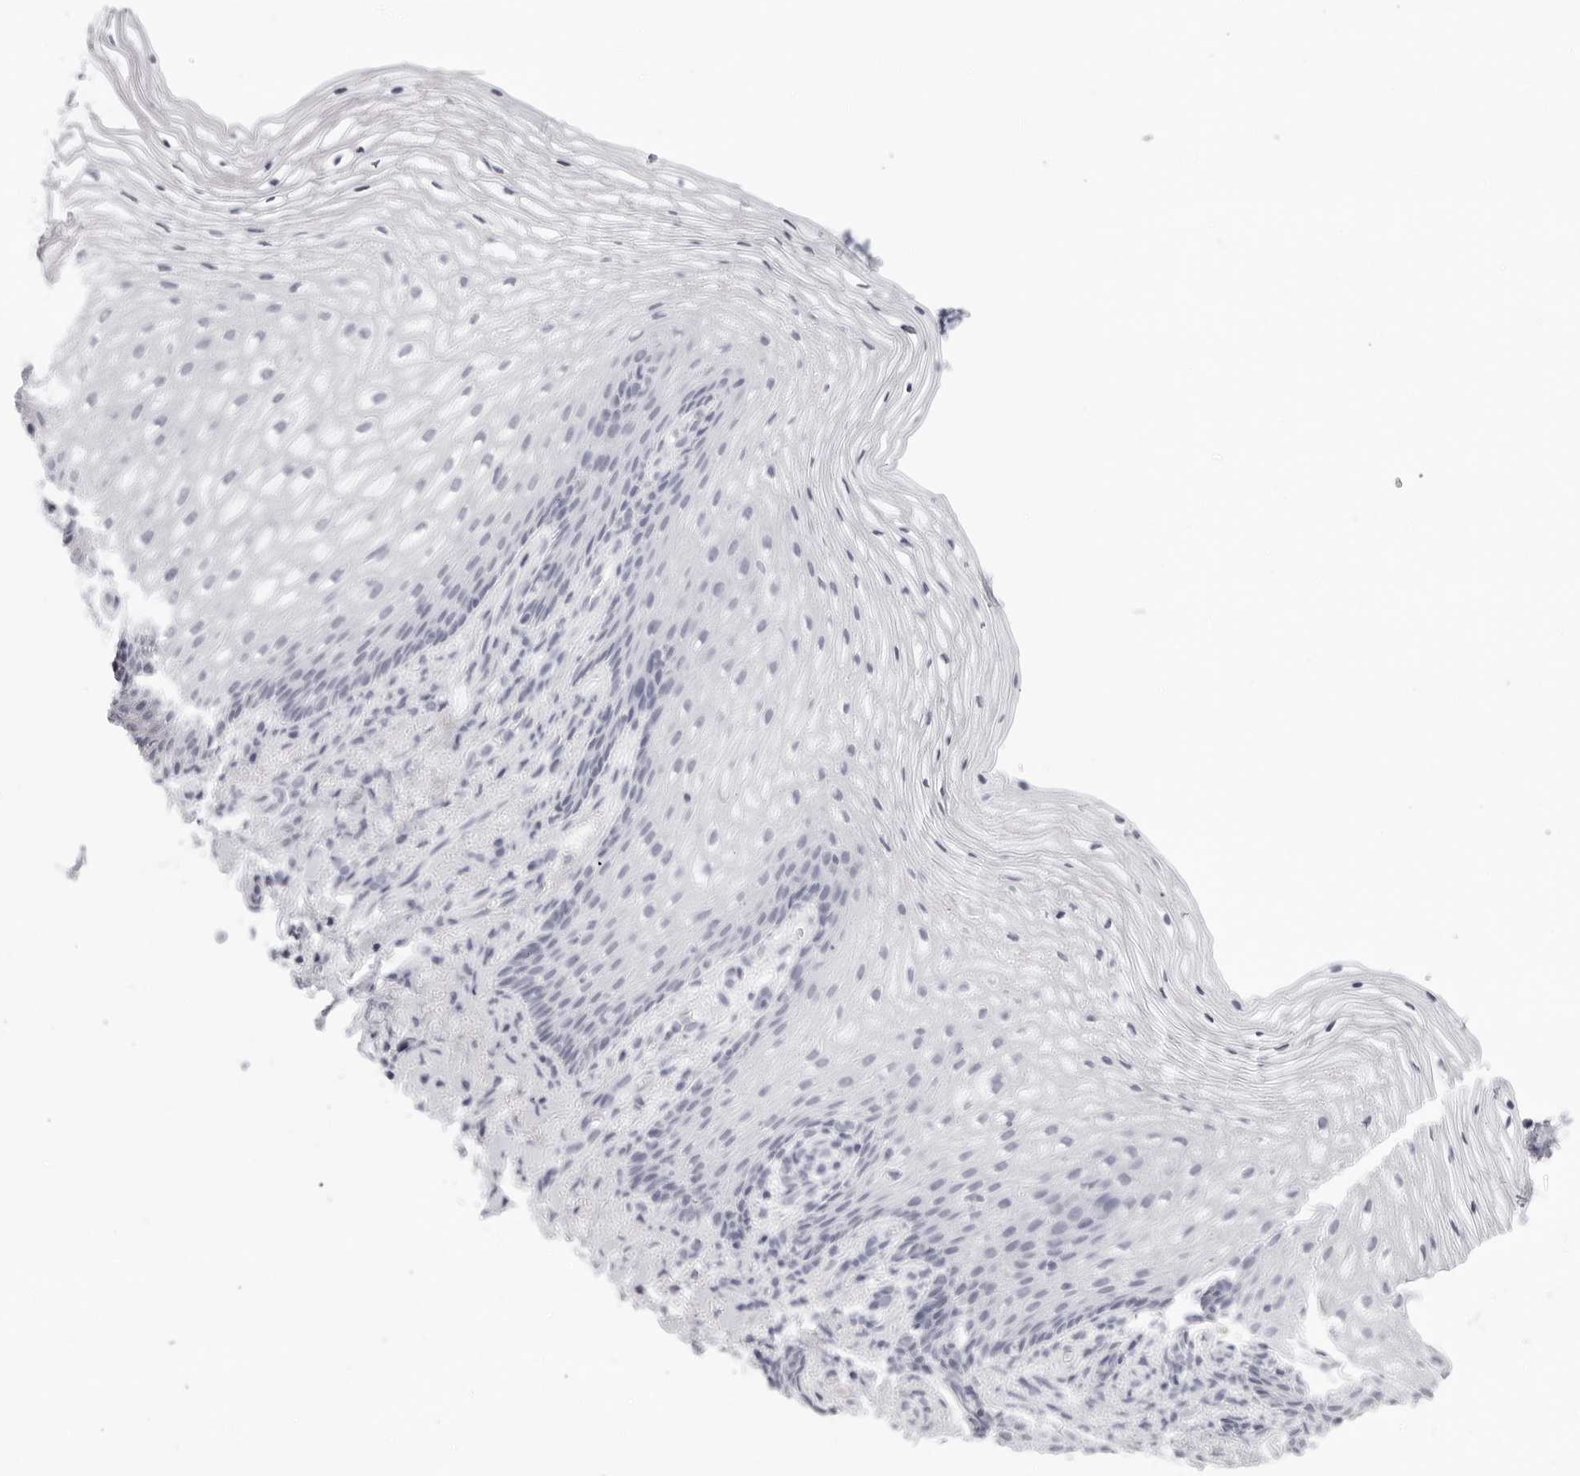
{"staining": {"intensity": "negative", "quantity": "none", "location": "none"}, "tissue": "vagina", "cell_type": "Squamous epithelial cells", "image_type": "normal", "snomed": [{"axis": "morphology", "description": "Normal tissue, NOS"}, {"axis": "topography", "description": "Vagina"}], "caption": "An immunohistochemistry (IHC) histopathology image of benign vagina is shown. There is no staining in squamous epithelial cells of vagina.", "gene": "AGMAT", "patient": {"sex": "female", "age": 60}}